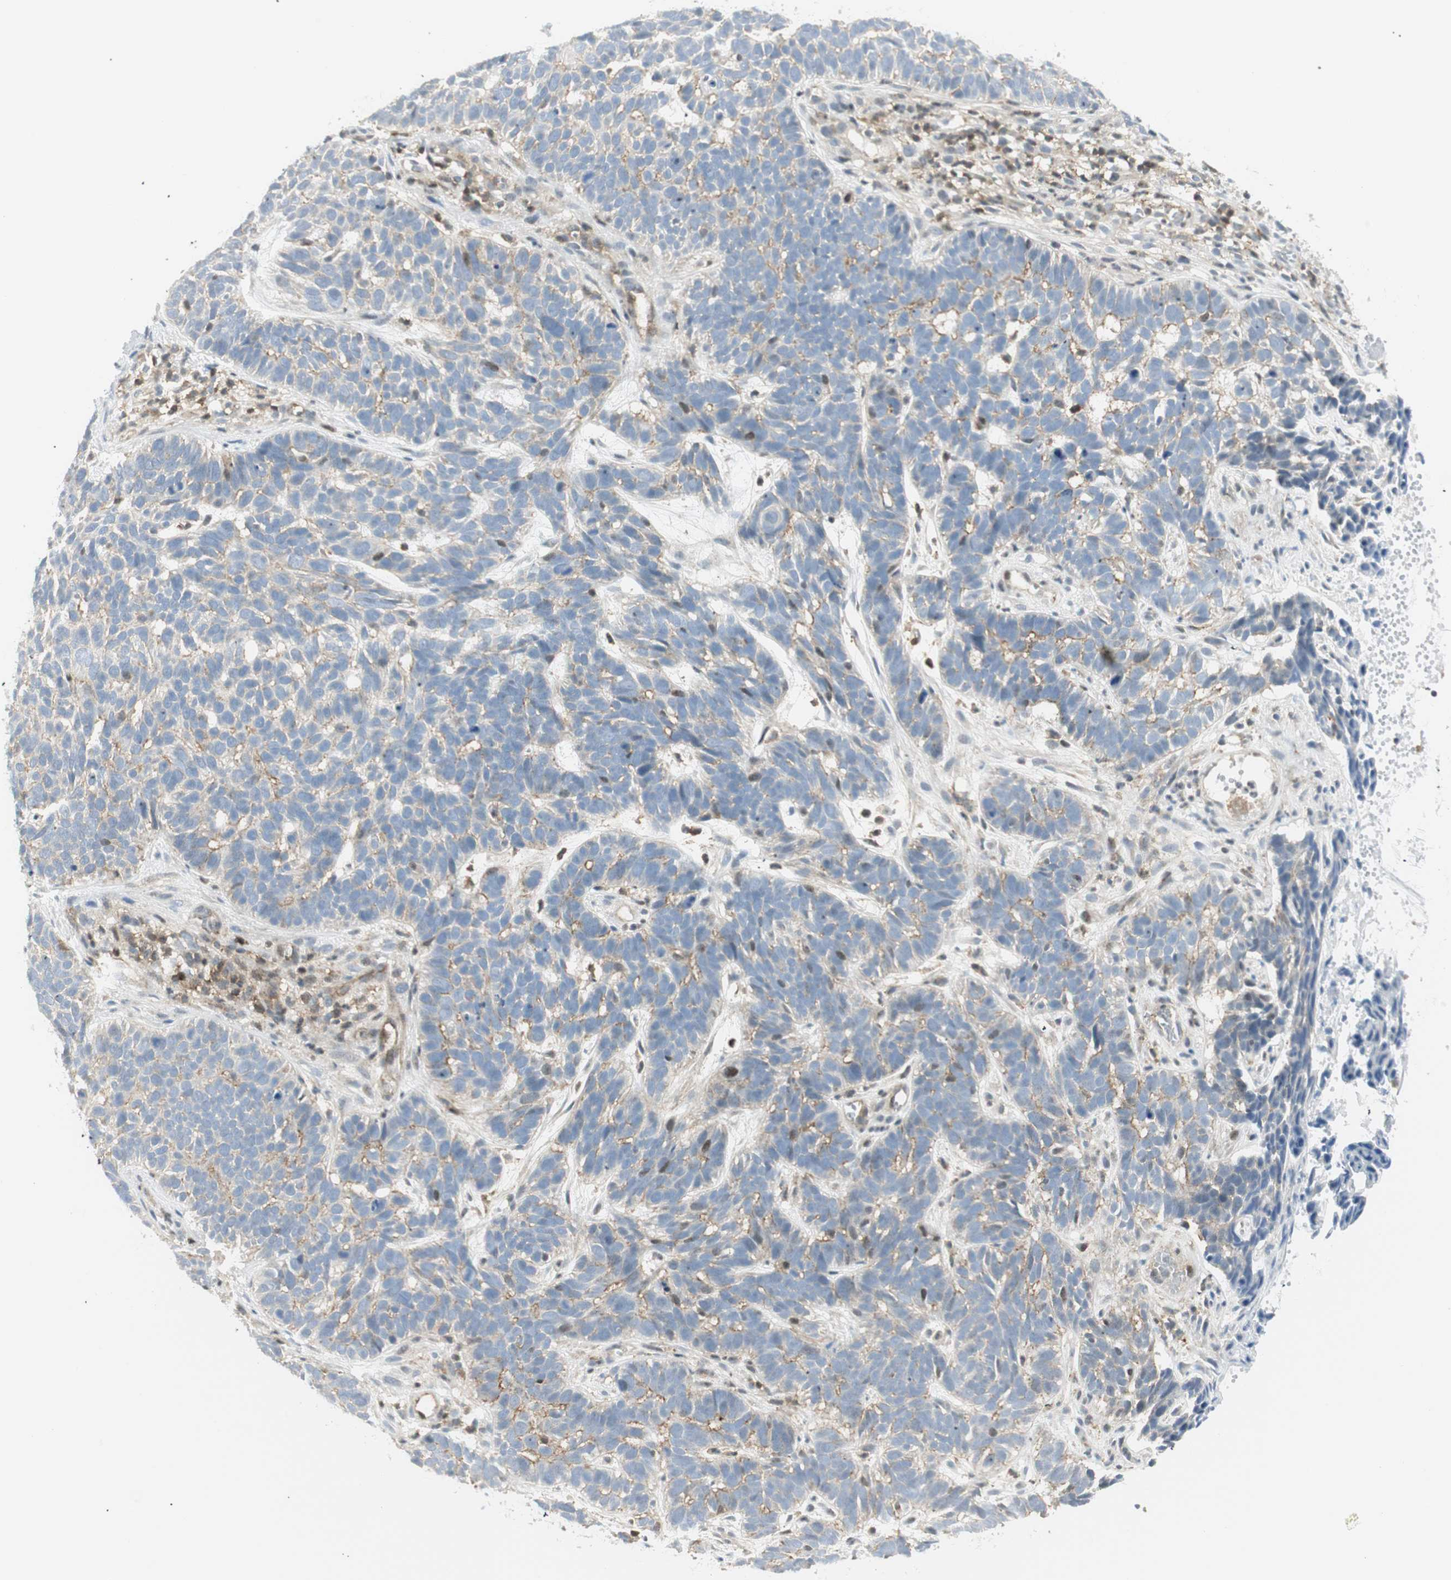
{"staining": {"intensity": "negative", "quantity": "none", "location": "none"}, "tissue": "skin cancer", "cell_type": "Tumor cells", "image_type": "cancer", "snomed": [{"axis": "morphology", "description": "Basal cell carcinoma"}, {"axis": "topography", "description": "Skin"}], "caption": "There is no significant expression in tumor cells of skin cancer (basal cell carcinoma).", "gene": "PPP1CA", "patient": {"sex": "male", "age": 87}}